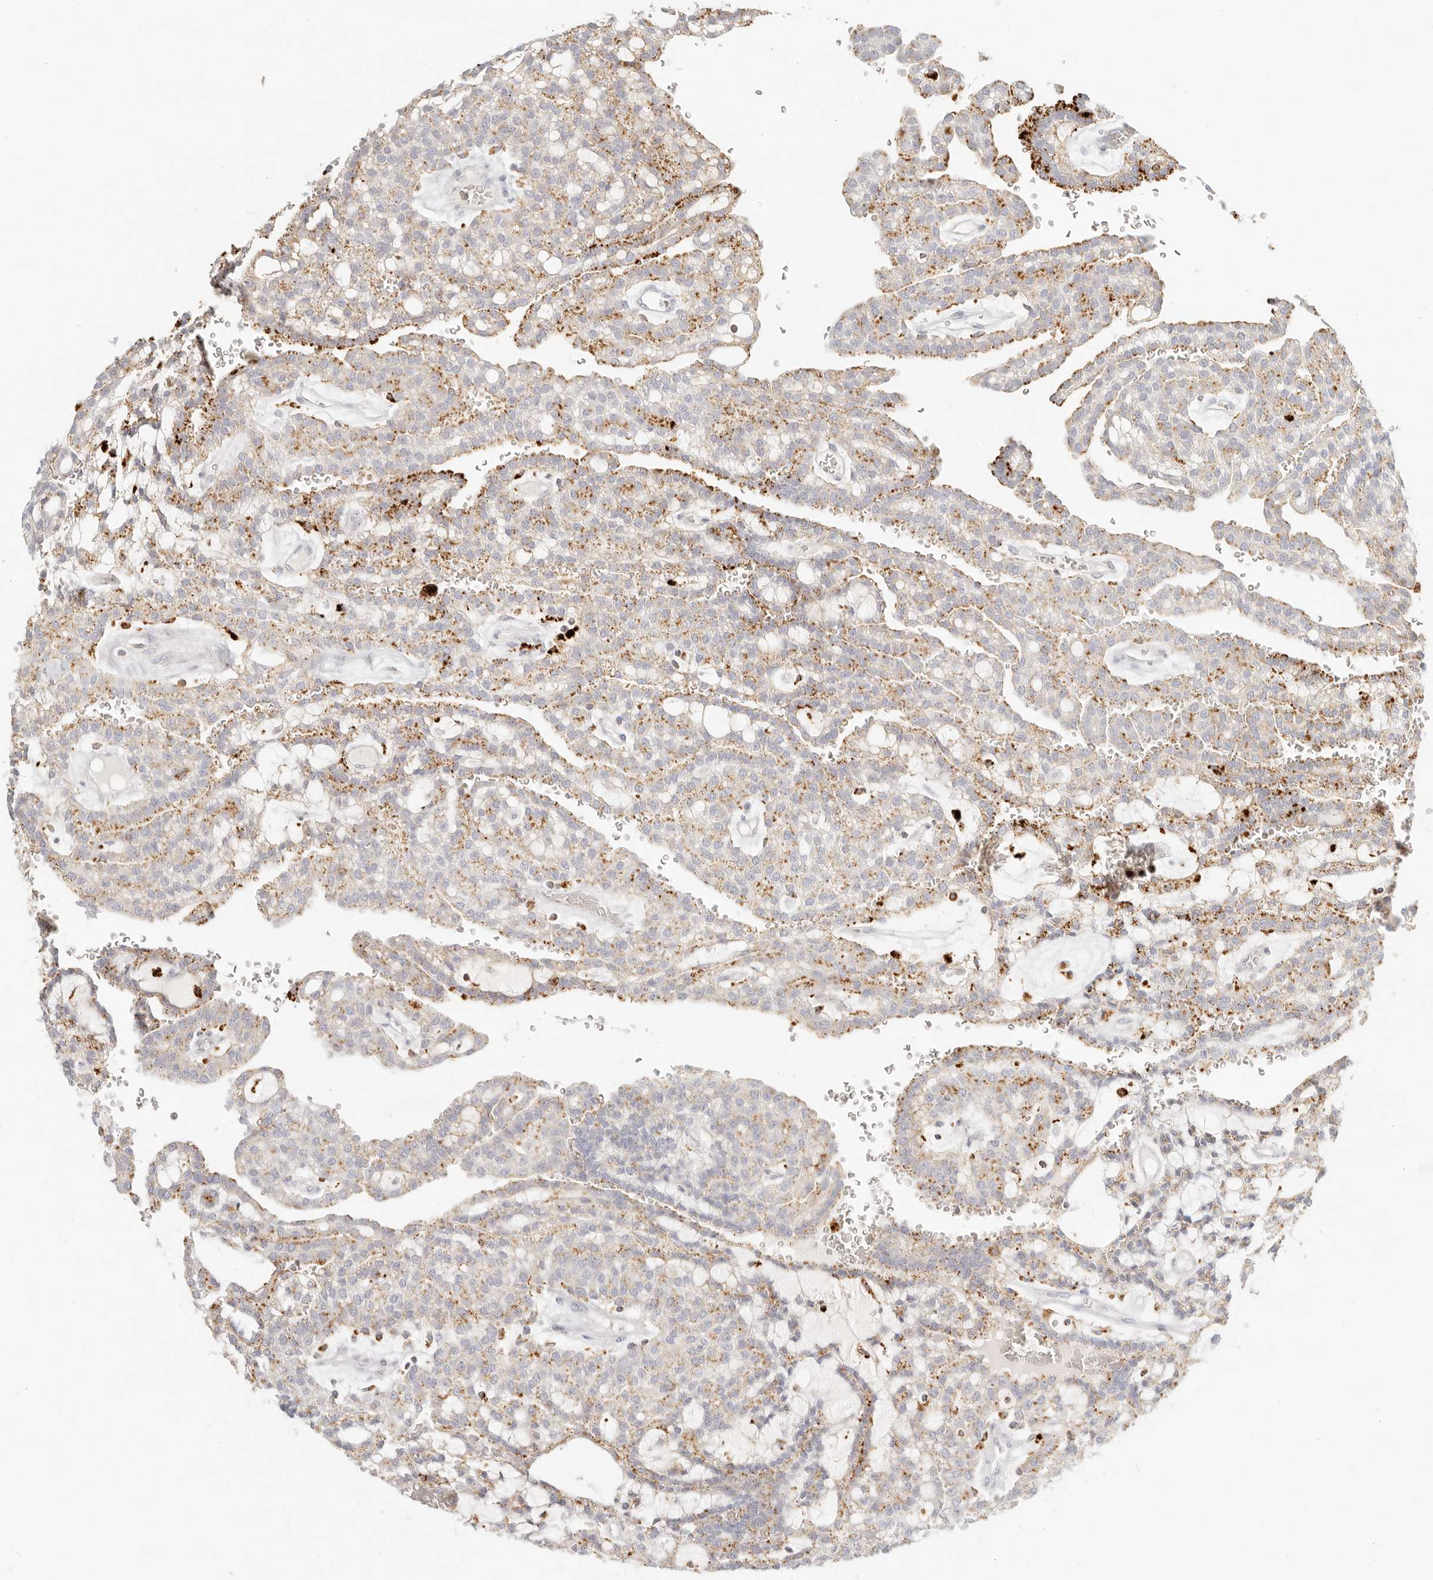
{"staining": {"intensity": "moderate", "quantity": "25%-75%", "location": "cytoplasmic/membranous"}, "tissue": "renal cancer", "cell_type": "Tumor cells", "image_type": "cancer", "snomed": [{"axis": "morphology", "description": "Adenocarcinoma, NOS"}, {"axis": "topography", "description": "Kidney"}], "caption": "Protein staining displays moderate cytoplasmic/membranous expression in approximately 25%-75% of tumor cells in renal cancer (adenocarcinoma).", "gene": "RNASET2", "patient": {"sex": "male", "age": 63}}